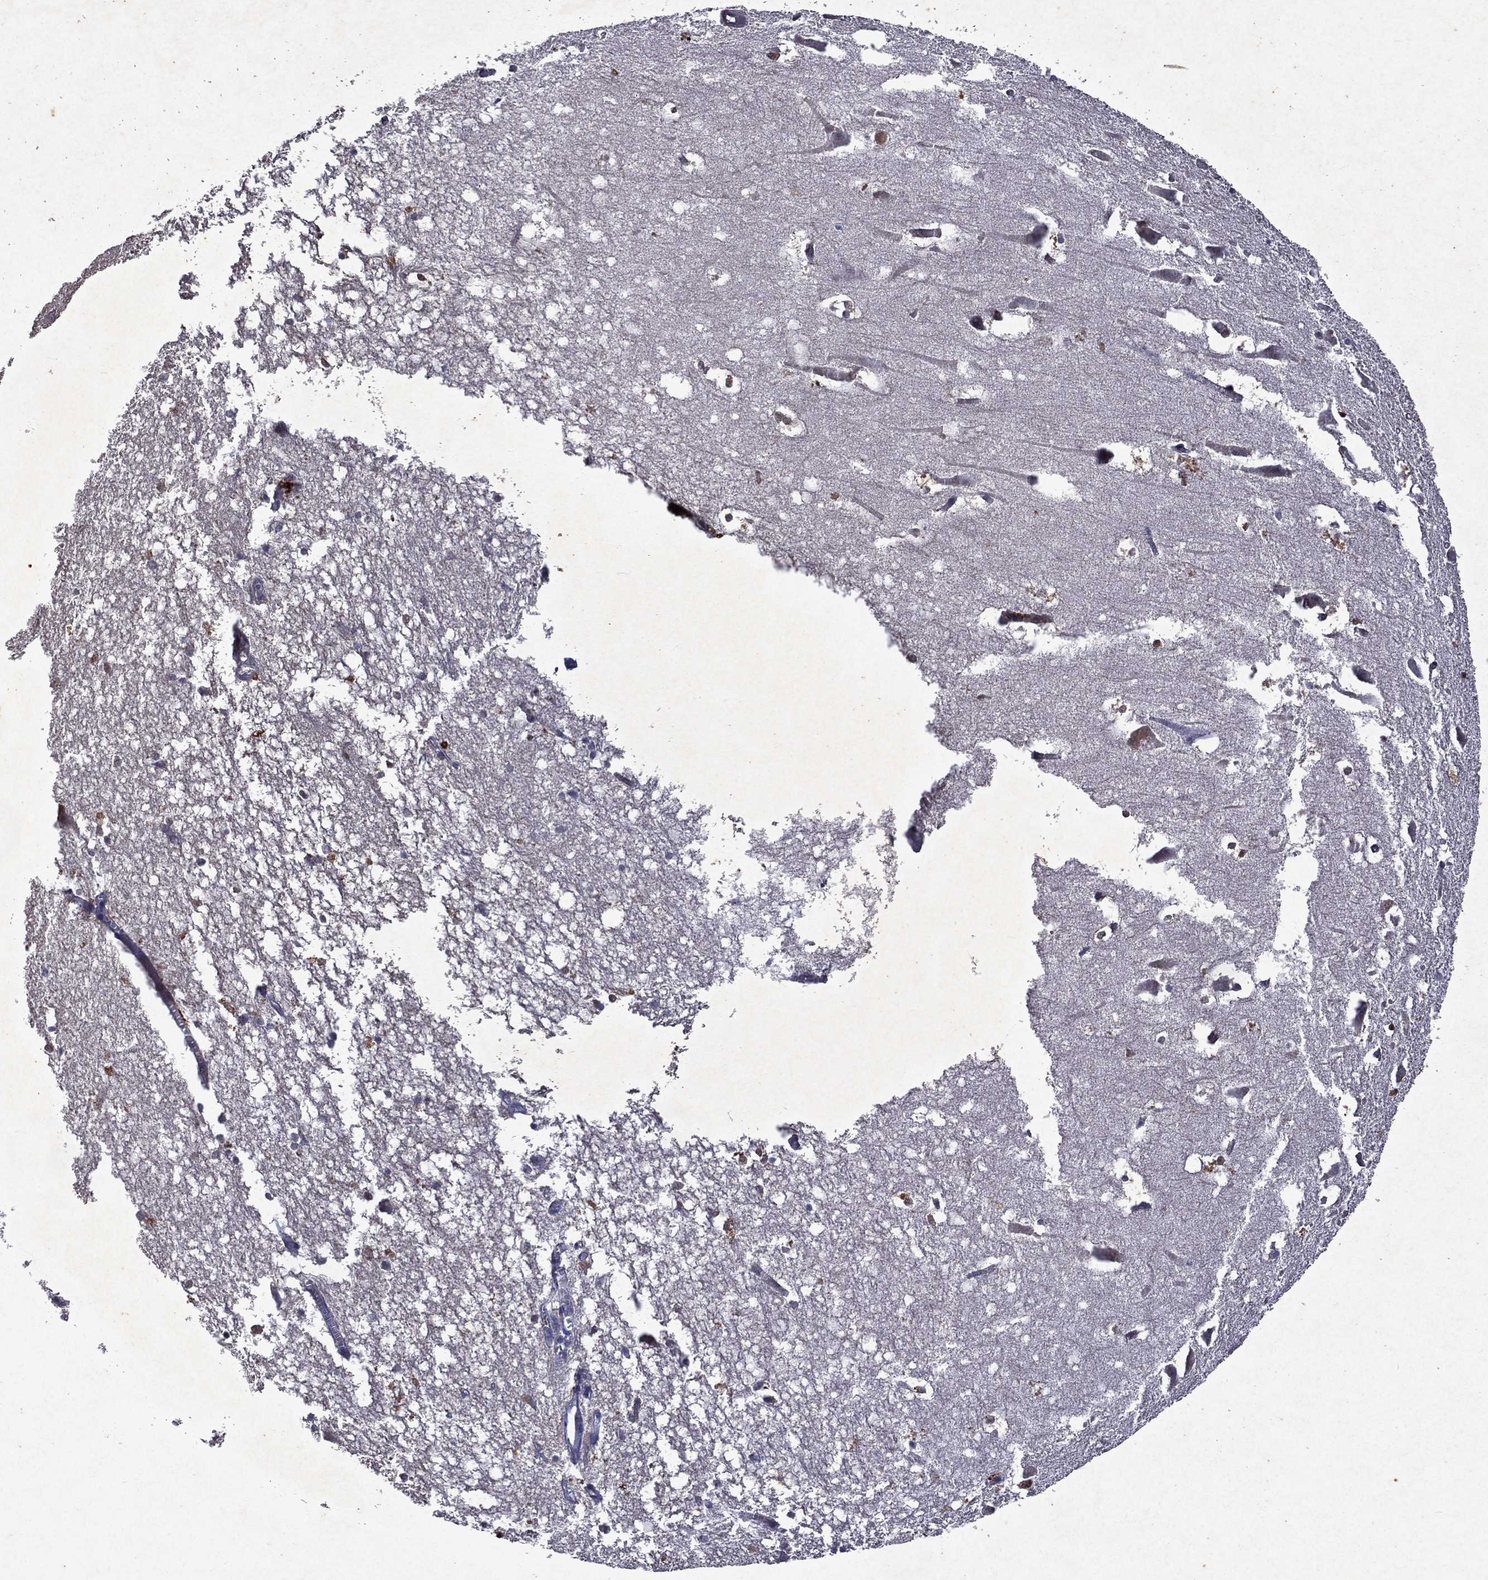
{"staining": {"intensity": "moderate", "quantity": "<25%", "location": "nuclear"}, "tissue": "hippocampus", "cell_type": "Glial cells", "image_type": "normal", "snomed": [{"axis": "morphology", "description": "Normal tissue, NOS"}, {"axis": "topography", "description": "Lateral ventricle wall"}, {"axis": "topography", "description": "Hippocampus"}], "caption": "This histopathology image reveals benign hippocampus stained with IHC to label a protein in brown. The nuclear of glial cells show moderate positivity for the protein. Nuclei are counter-stained blue.", "gene": "MTAP", "patient": {"sex": "female", "age": 63}}